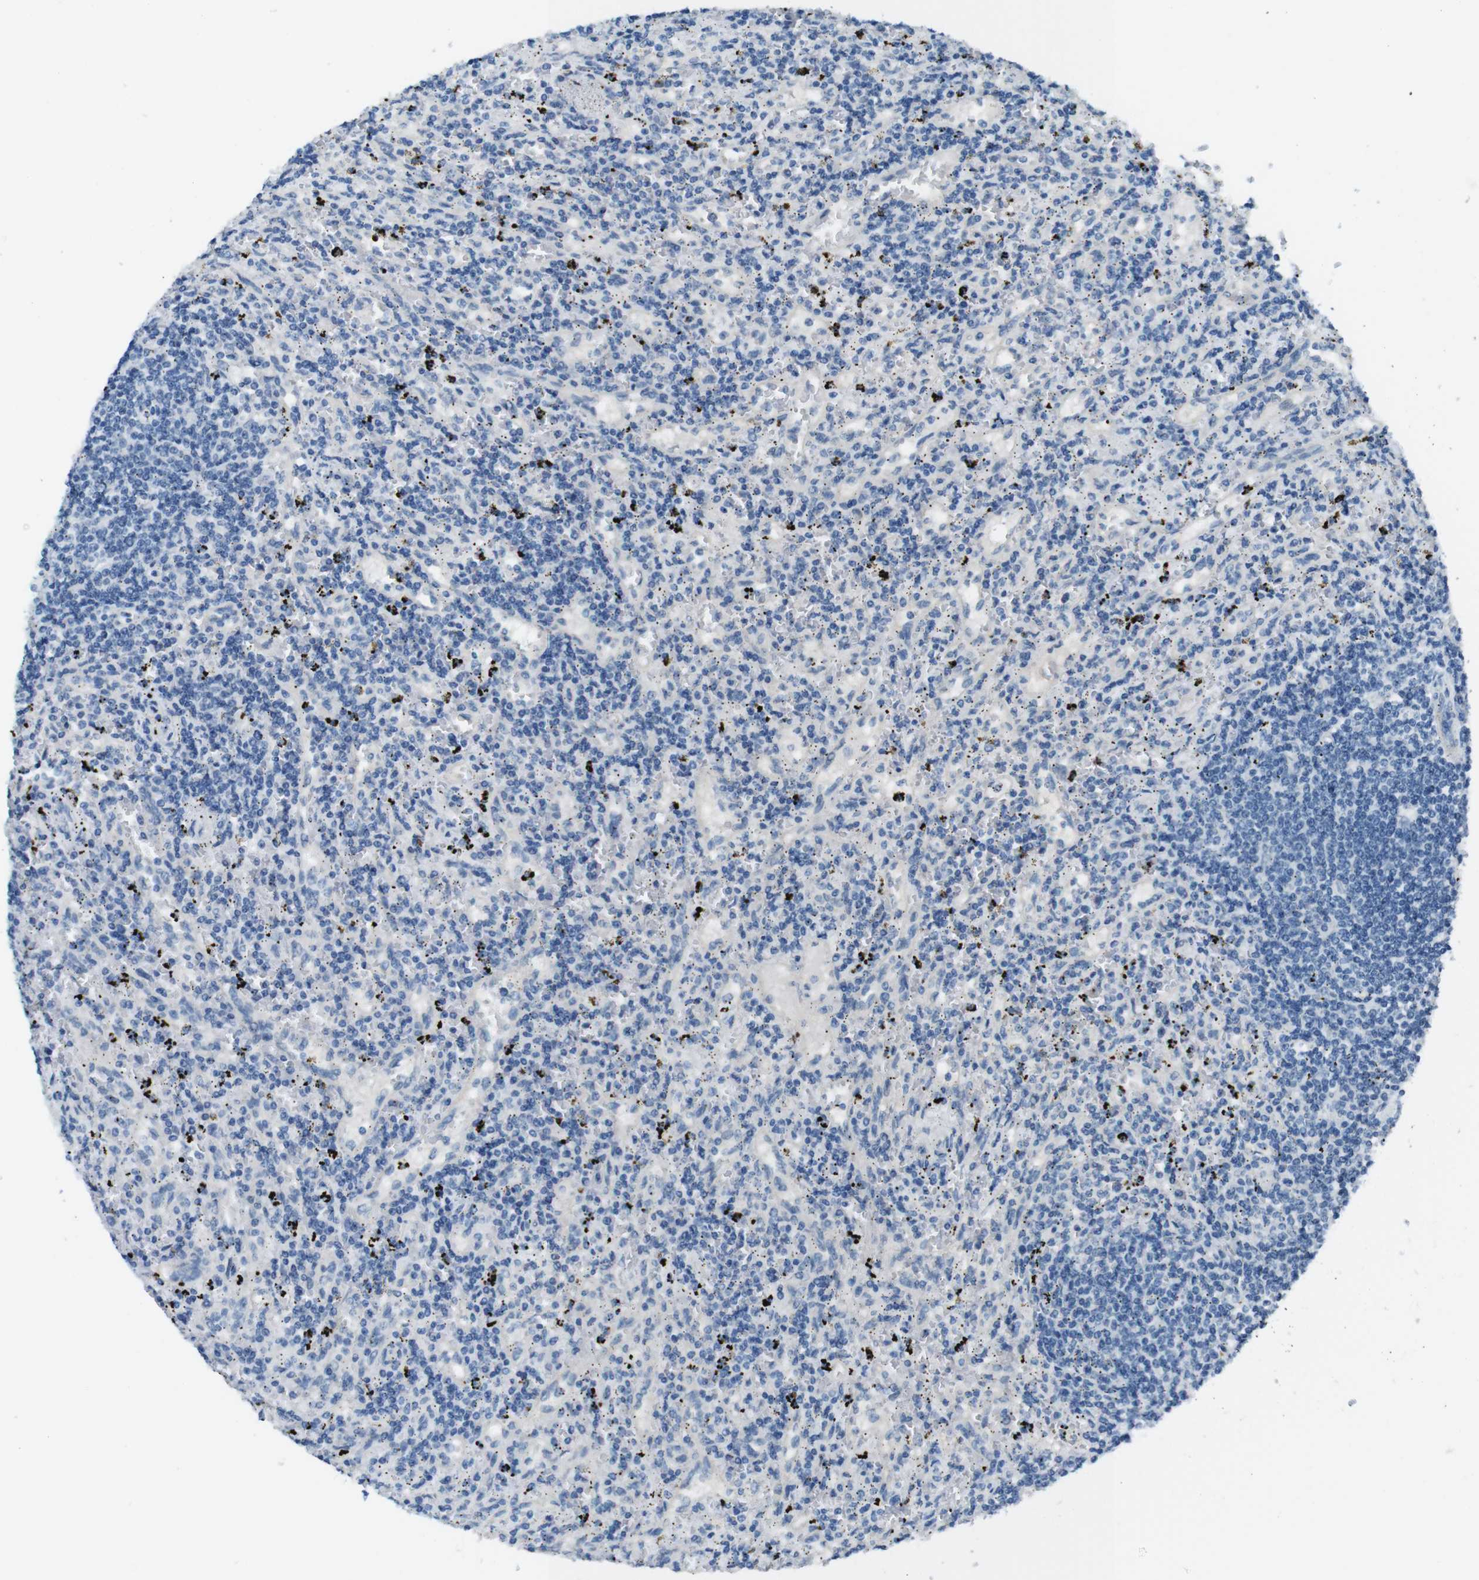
{"staining": {"intensity": "negative", "quantity": "none", "location": "none"}, "tissue": "lymphoma", "cell_type": "Tumor cells", "image_type": "cancer", "snomed": [{"axis": "morphology", "description": "Malignant lymphoma, non-Hodgkin's type, Low grade"}, {"axis": "topography", "description": "Spleen"}], "caption": "Tumor cells show no significant protein staining in lymphoma.", "gene": "HRH2", "patient": {"sex": "male", "age": 76}}